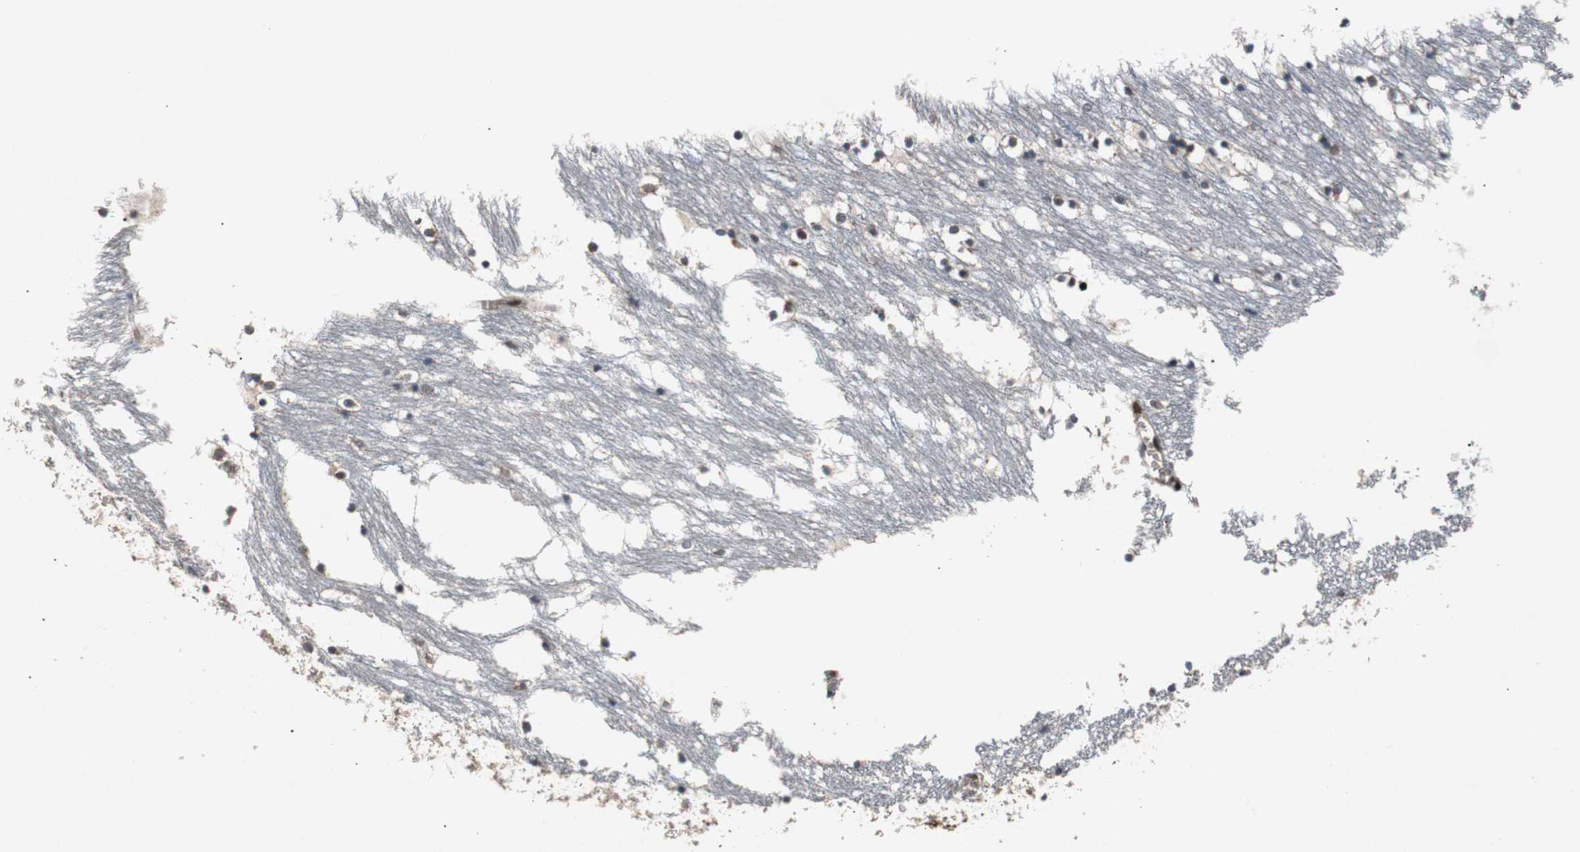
{"staining": {"intensity": "moderate", "quantity": "25%-75%", "location": "cytoplasmic/membranous,nuclear"}, "tissue": "caudate", "cell_type": "Glial cells", "image_type": "normal", "snomed": [{"axis": "morphology", "description": "Normal tissue, NOS"}, {"axis": "topography", "description": "Lateral ventricle wall"}], "caption": "High-magnification brightfield microscopy of benign caudate stained with DAB (3,3'-diaminobenzidine) (brown) and counterstained with hematoxylin (blue). glial cells exhibit moderate cytoplasmic/membranous,nuclear positivity is seen in about25%-75% of cells.", "gene": "NBL1", "patient": {"sex": "male", "age": 45}}